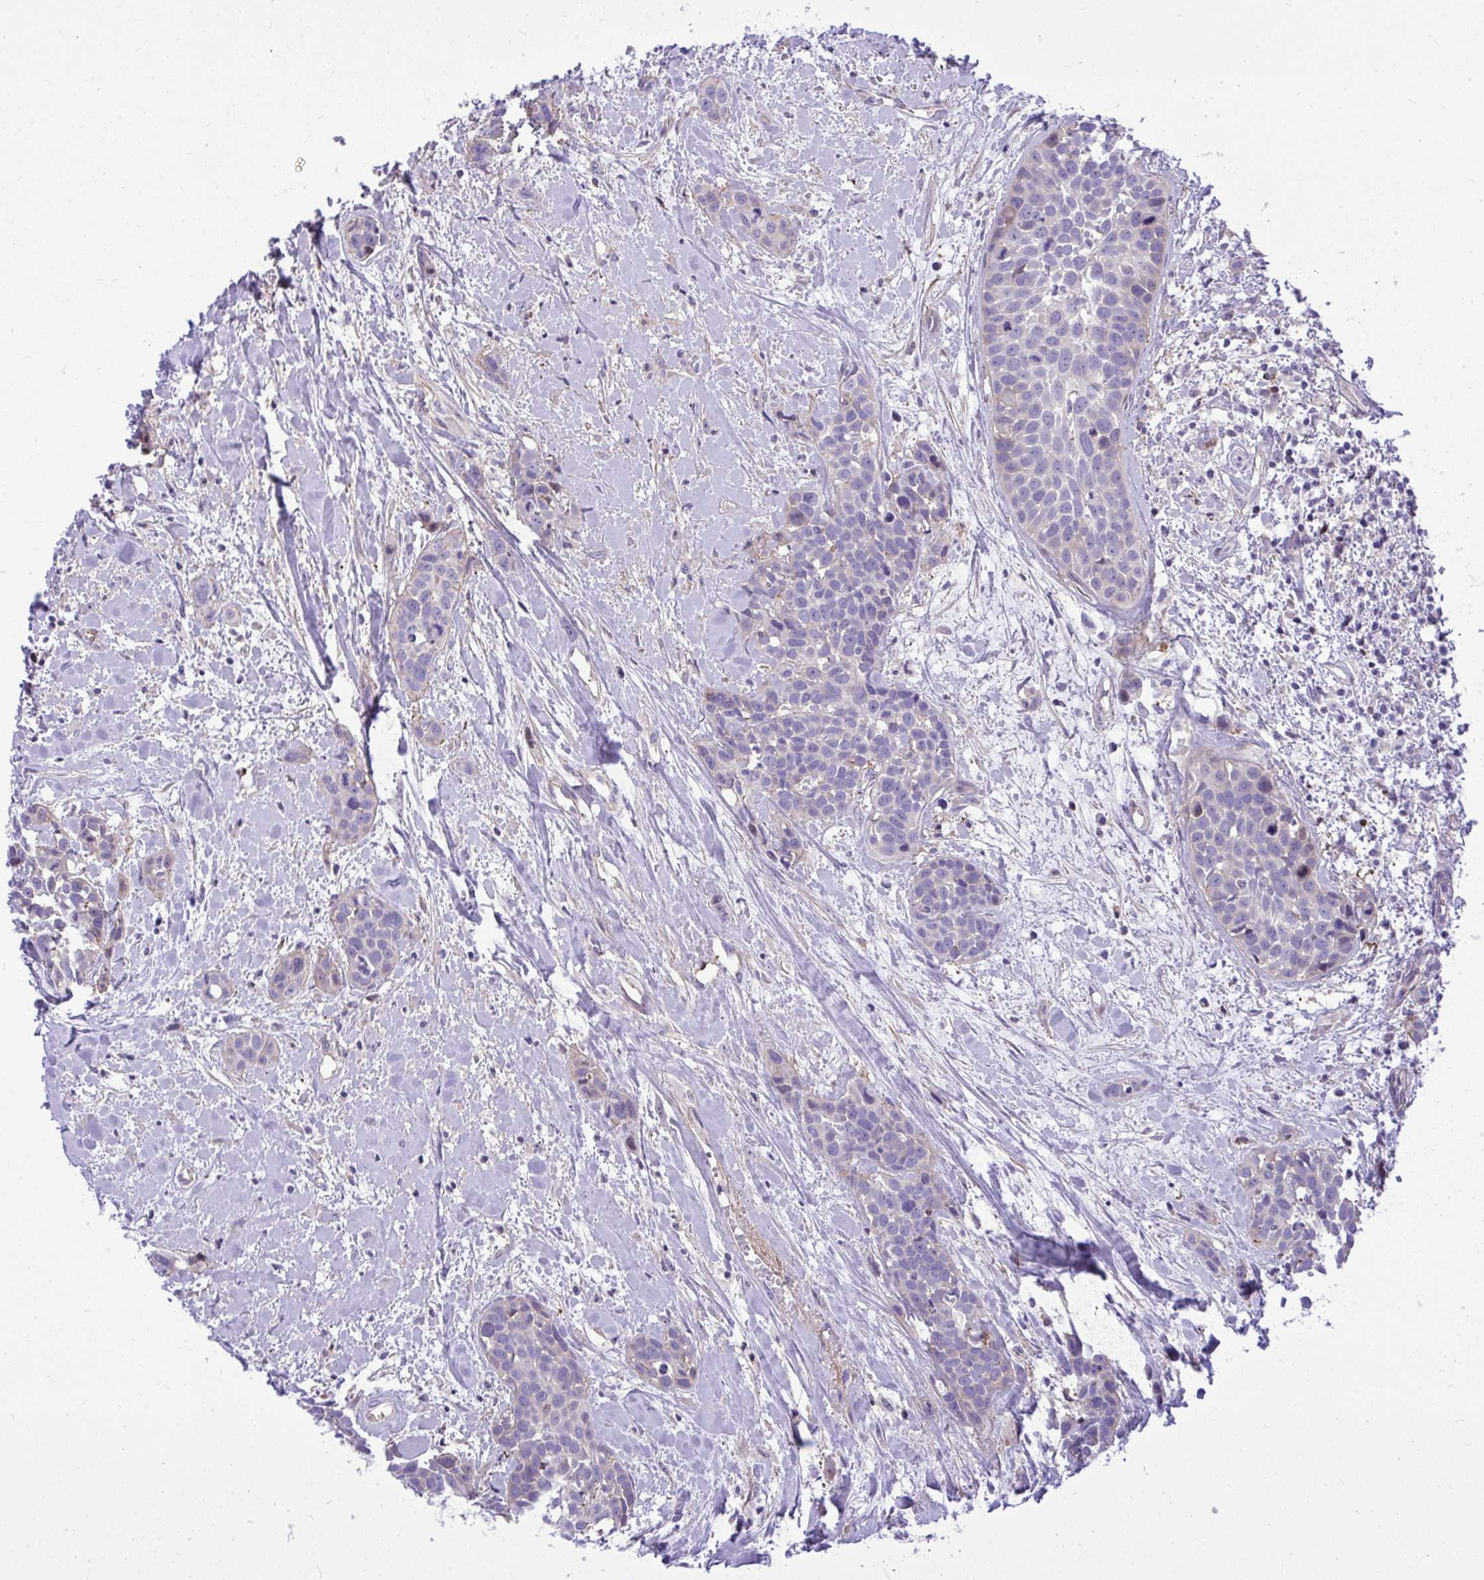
{"staining": {"intensity": "negative", "quantity": "none", "location": "none"}, "tissue": "head and neck cancer", "cell_type": "Tumor cells", "image_type": "cancer", "snomed": [{"axis": "morphology", "description": "Squamous cell carcinoma, NOS"}, {"axis": "topography", "description": "Head-Neck"}], "caption": "Image shows no significant protein expression in tumor cells of head and neck cancer. The staining was performed using DAB (3,3'-diaminobenzidine) to visualize the protein expression in brown, while the nuclei were stained in blue with hematoxylin (Magnification: 20x).", "gene": "GRK4", "patient": {"sex": "female", "age": 50}}